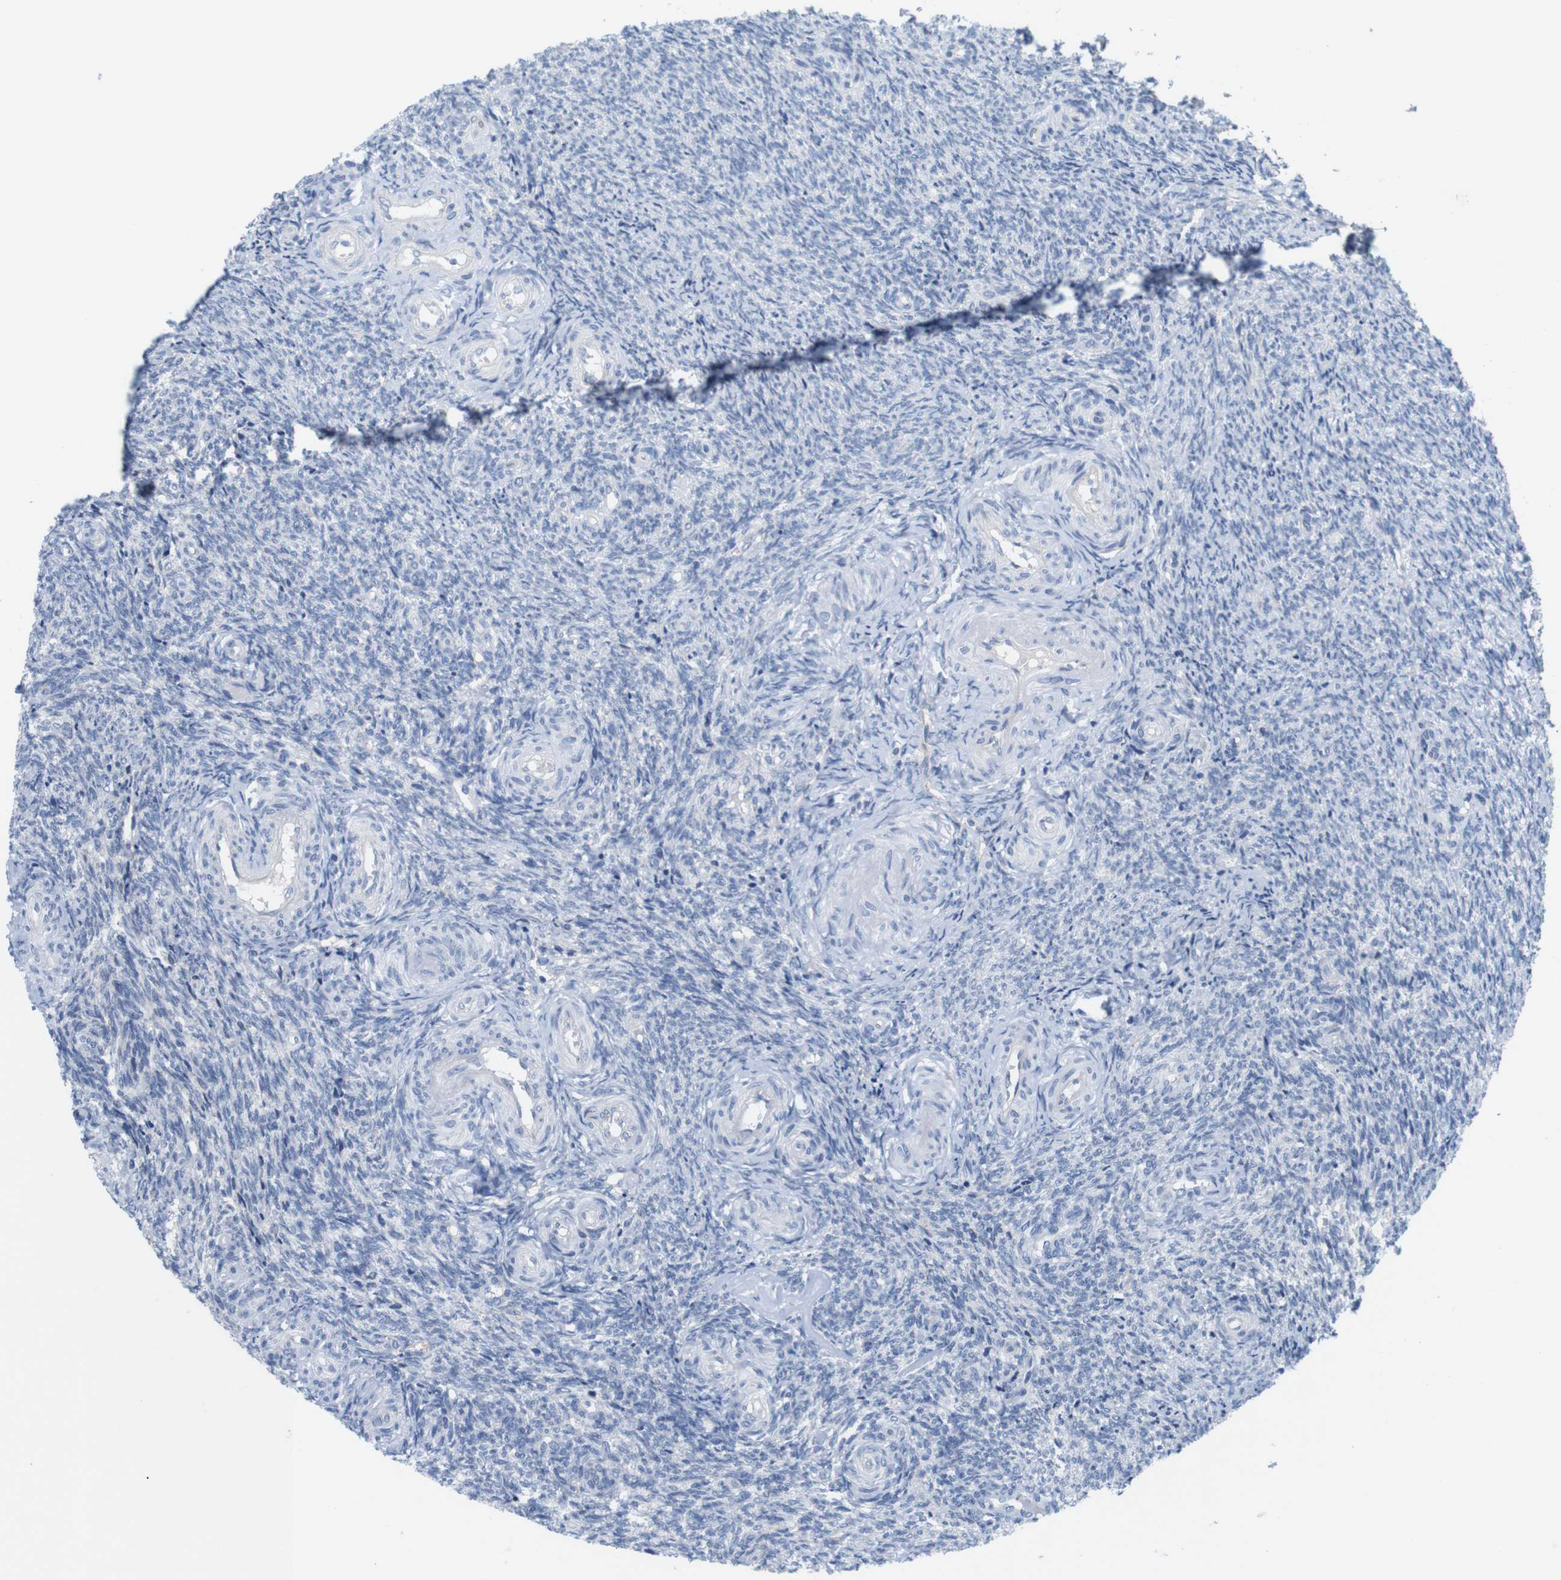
{"staining": {"intensity": "negative", "quantity": "none", "location": "none"}, "tissue": "ovary", "cell_type": "Follicle cells", "image_type": "normal", "snomed": [{"axis": "morphology", "description": "Normal tissue, NOS"}, {"axis": "topography", "description": "Ovary"}], "caption": "The image exhibits no significant expression in follicle cells of ovary.", "gene": "ITGA5", "patient": {"sex": "female", "age": 41}}